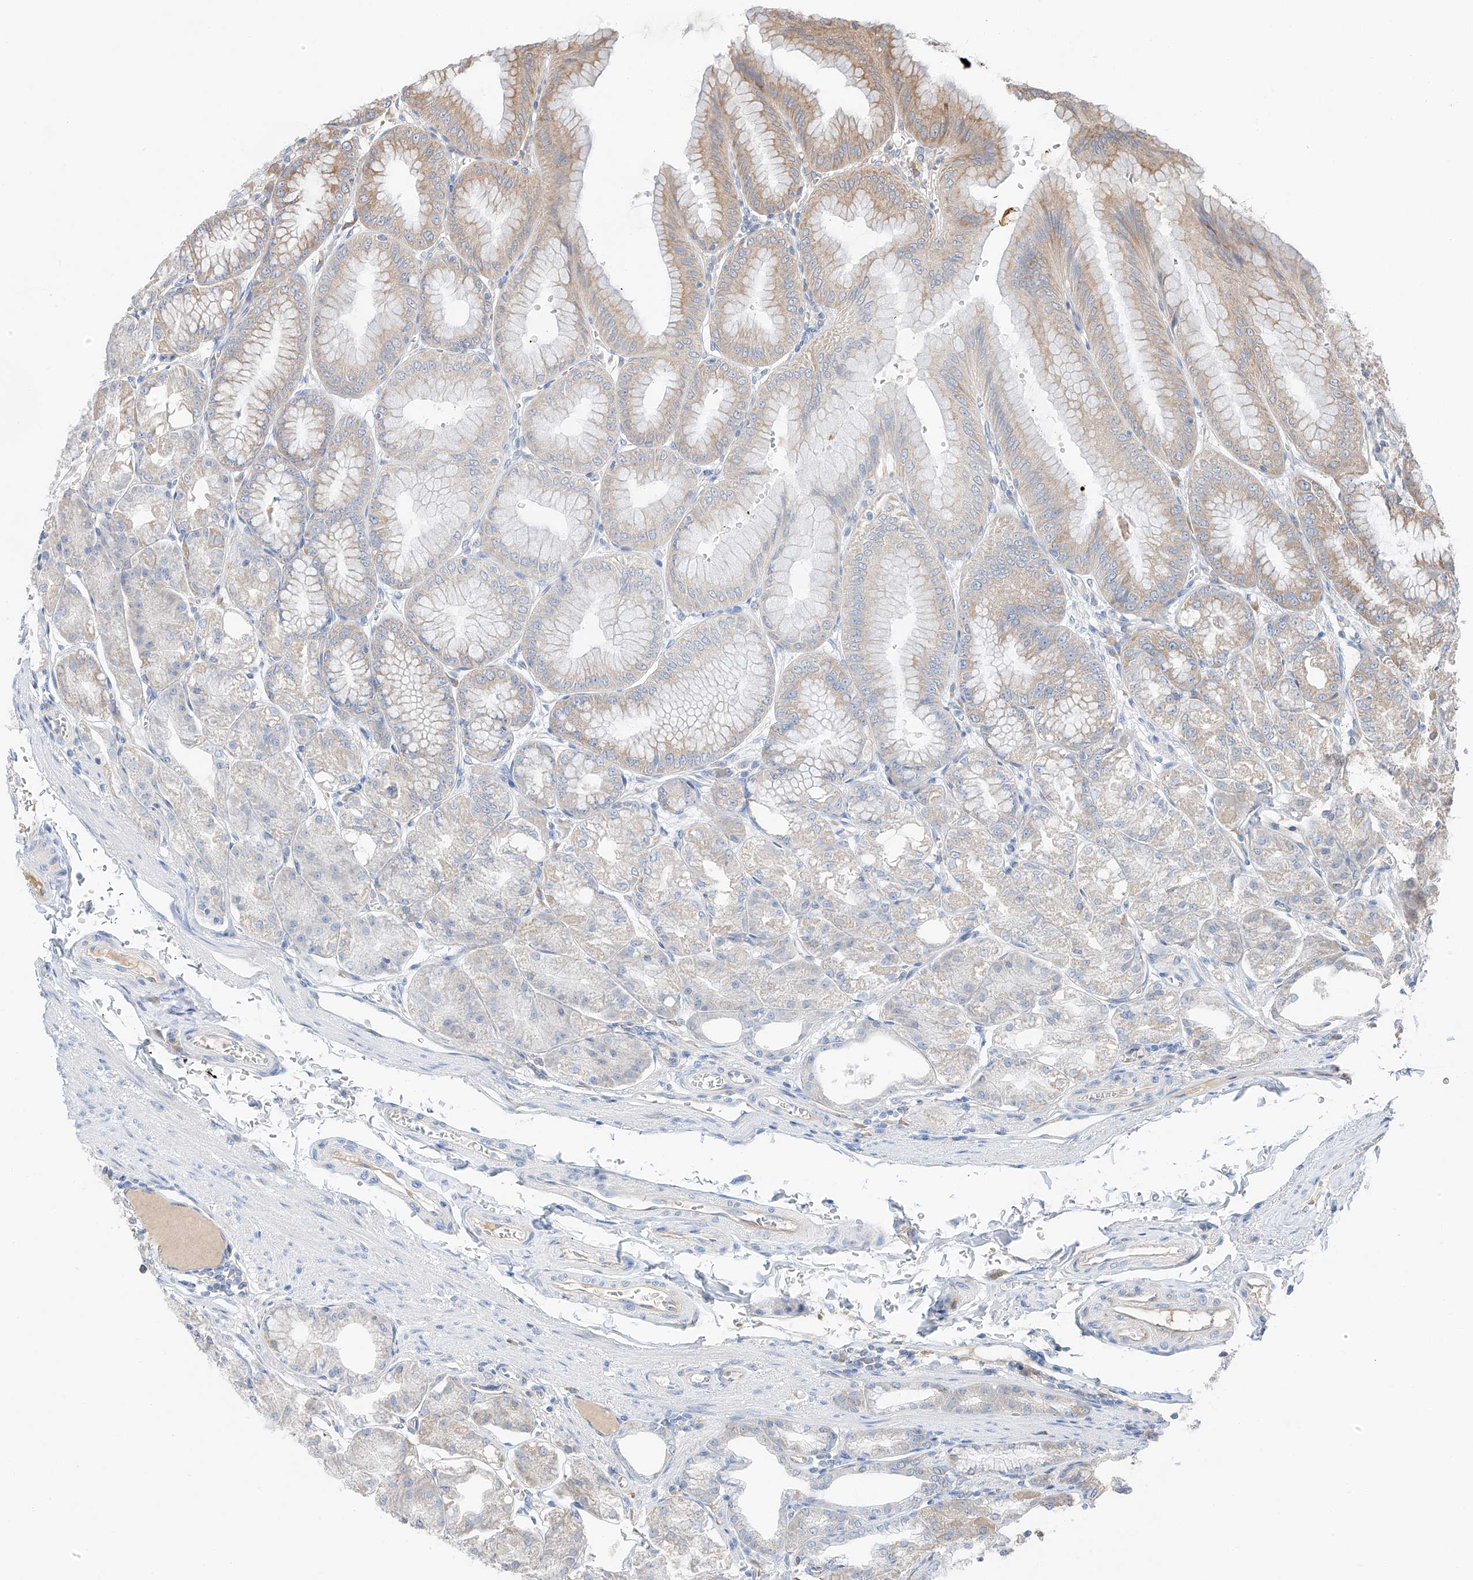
{"staining": {"intensity": "moderate", "quantity": "<25%", "location": "cytoplasmic/membranous"}, "tissue": "stomach", "cell_type": "Glandular cells", "image_type": "normal", "snomed": [{"axis": "morphology", "description": "Normal tissue, NOS"}, {"axis": "topography", "description": "Stomach, lower"}], "caption": "Glandular cells reveal low levels of moderate cytoplasmic/membranous expression in approximately <25% of cells in normal stomach. The protein is stained brown, and the nuclei are stained in blue (DAB (3,3'-diaminobenzidine) IHC with brightfield microscopy, high magnification).", "gene": "RUSC1", "patient": {"sex": "male", "age": 71}}